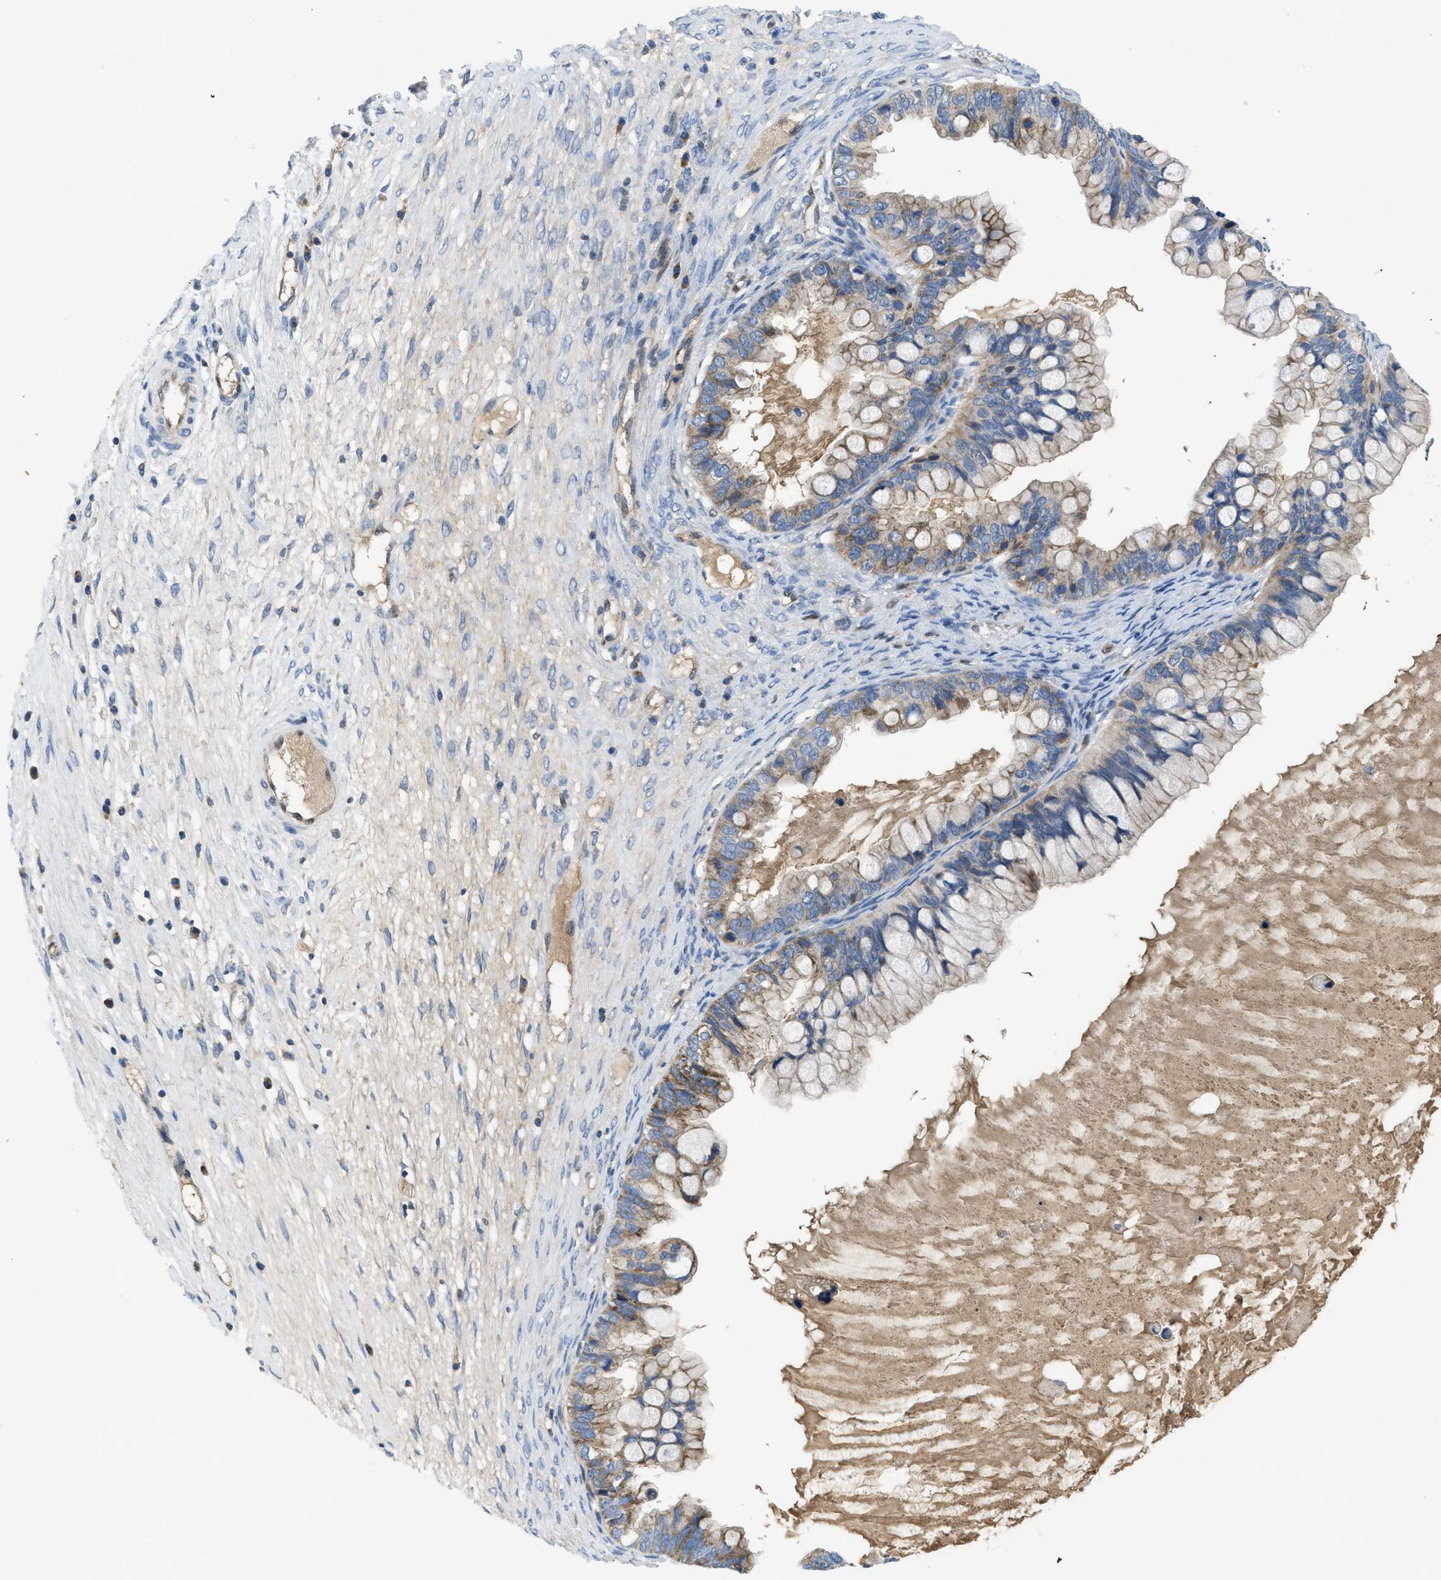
{"staining": {"intensity": "weak", "quantity": ">75%", "location": "cytoplasmic/membranous"}, "tissue": "ovarian cancer", "cell_type": "Tumor cells", "image_type": "cancer", "snomed": [{"axis": "morphology", "description": "Cystadenocarcinoma, mucinous, NOS"}, {"axis": "topography", "description": "Ovary"}], "caption": "A histopathology image of human ovarian cancer stained for a protein exhibits weak cytoplasmic/membranous brown staining in tumor cells.", "gene": "PNKD", "patient": {"sex": "female", "age": 80}}